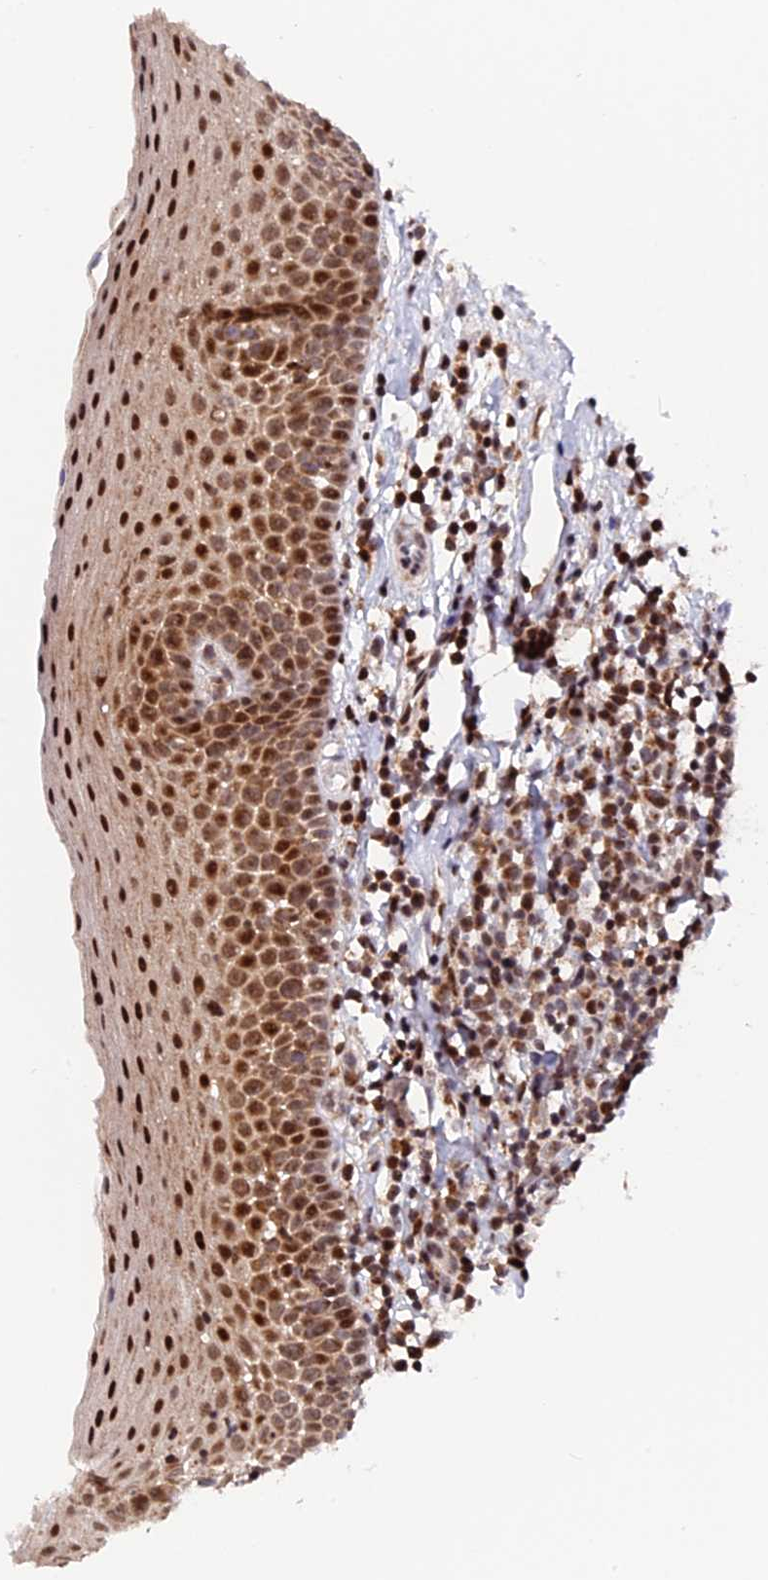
{"staining": {"intensity": "strong", "quantity": ">75%", "location": "nuclear"}, "tissue": "oral mucosa", "cell_type": "Squamous epithelial cells", "image_type": "normal", "snomed": [{"axis": "morphology", "description": "Normal tissue, NOS"}, {"axis": "topography", "description": "Oral tissue"}], "caption": "Immunohistochemical staining of unremarkable human oral mucosa exhibits strong nuclear protein positivity in about >75% of squamous epithelial cells.", "gene": "FAM174C", "patient": {"sex": "female", "age": 69}}